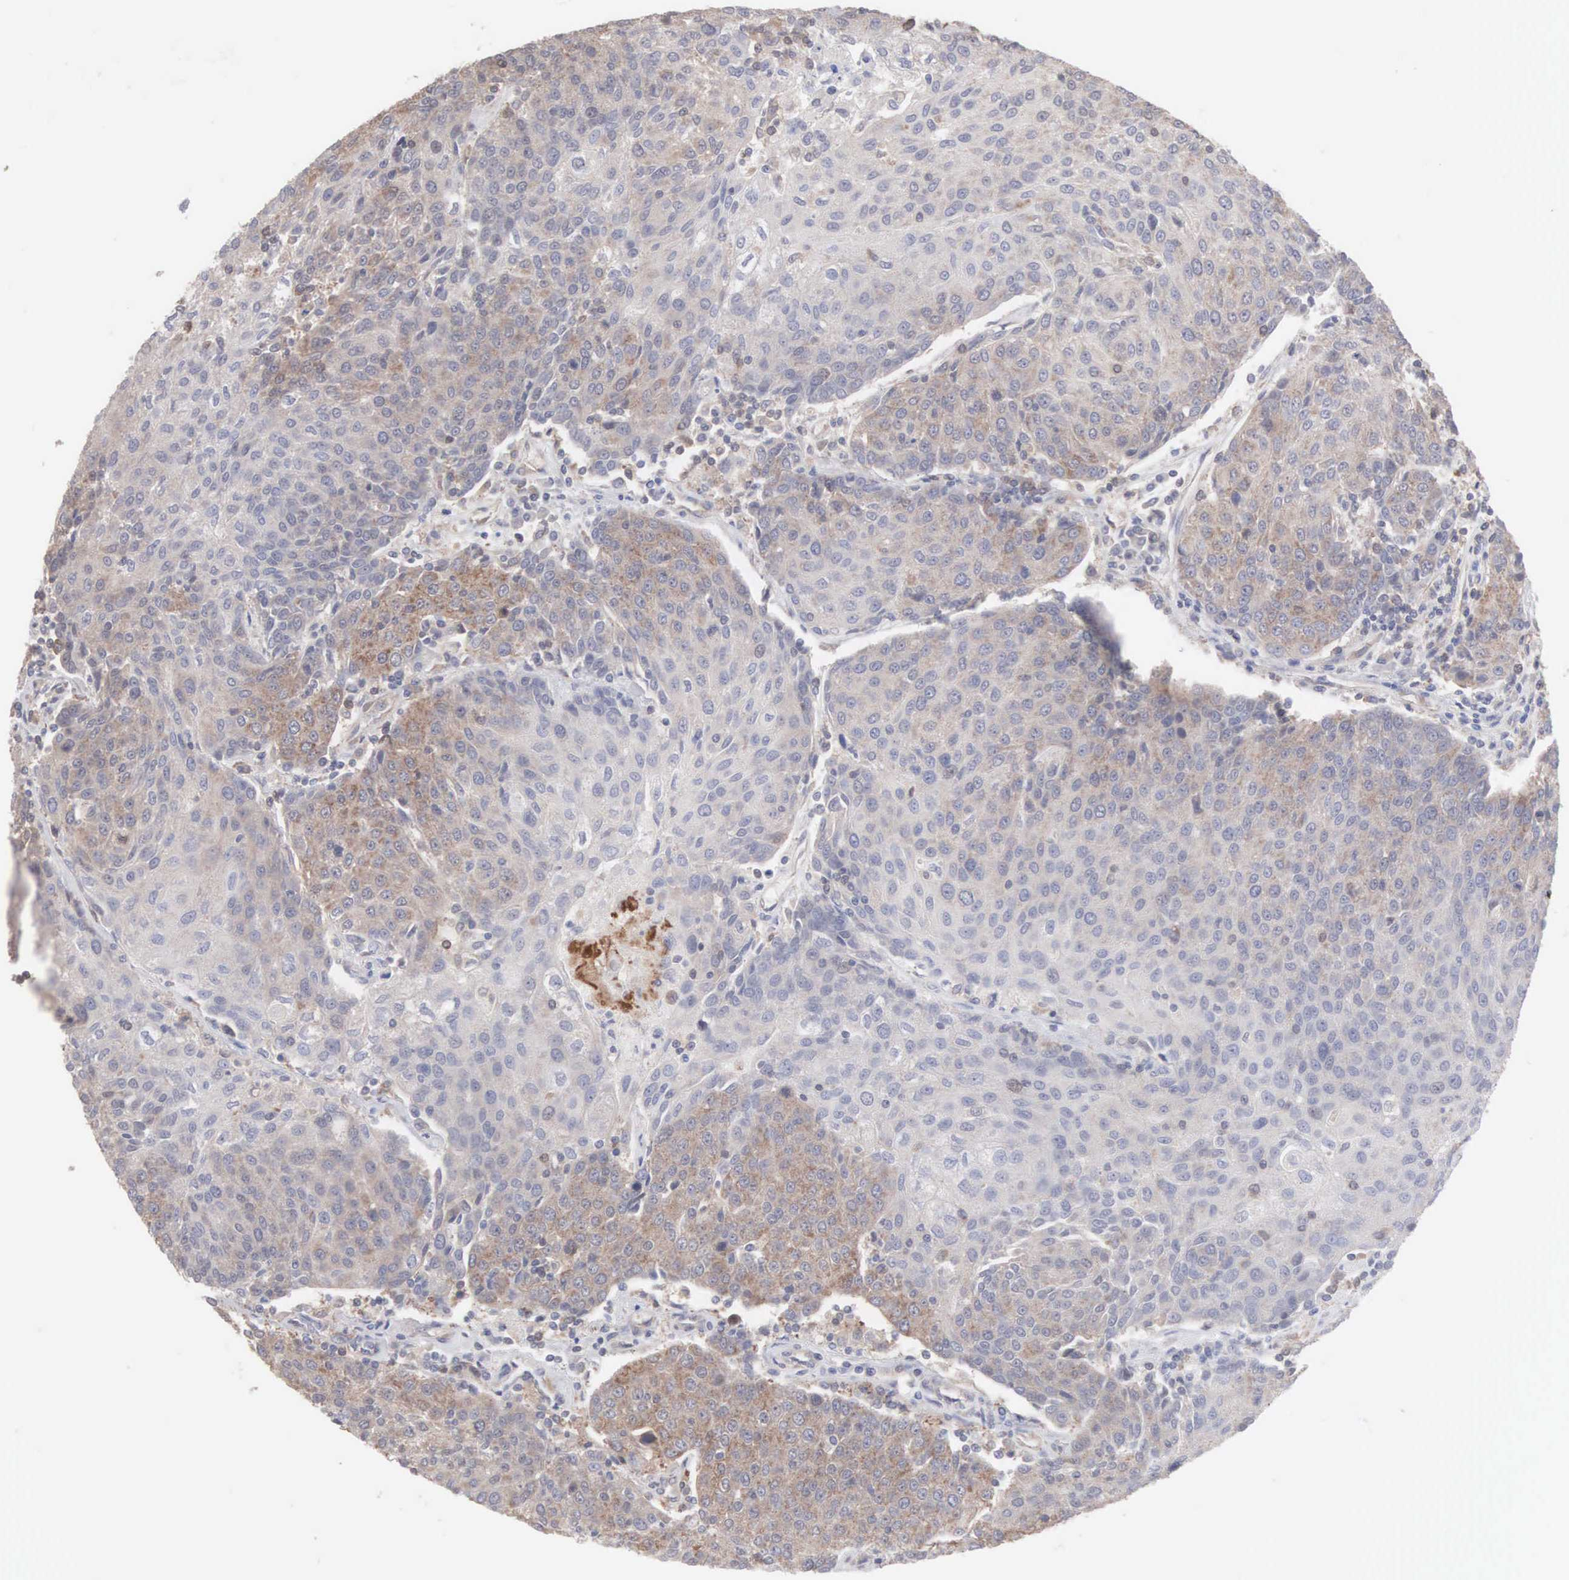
{"staining": {"intensity": "weak", "quantity": "<25%", "location": "cytoplasmic/membranous"}, "tissue": "urothelial cancer", "cell_type": "Tumor cells", "image_type": "cancer", "snomed": [{"axis": "morphology", "description": "Urothelial carcinoma, High grade"}, {"axis": "topography", "description": "Urinary bladder"}], "caption": "Immunohistochemical staining of human urothelial cancer exhibits no significant expression in tumor cells. (DAB immunohistochemistry with hematoxylin counter stain).", "gene": "MTHFD1", "patient": {"sex": "female", "age": 85}}